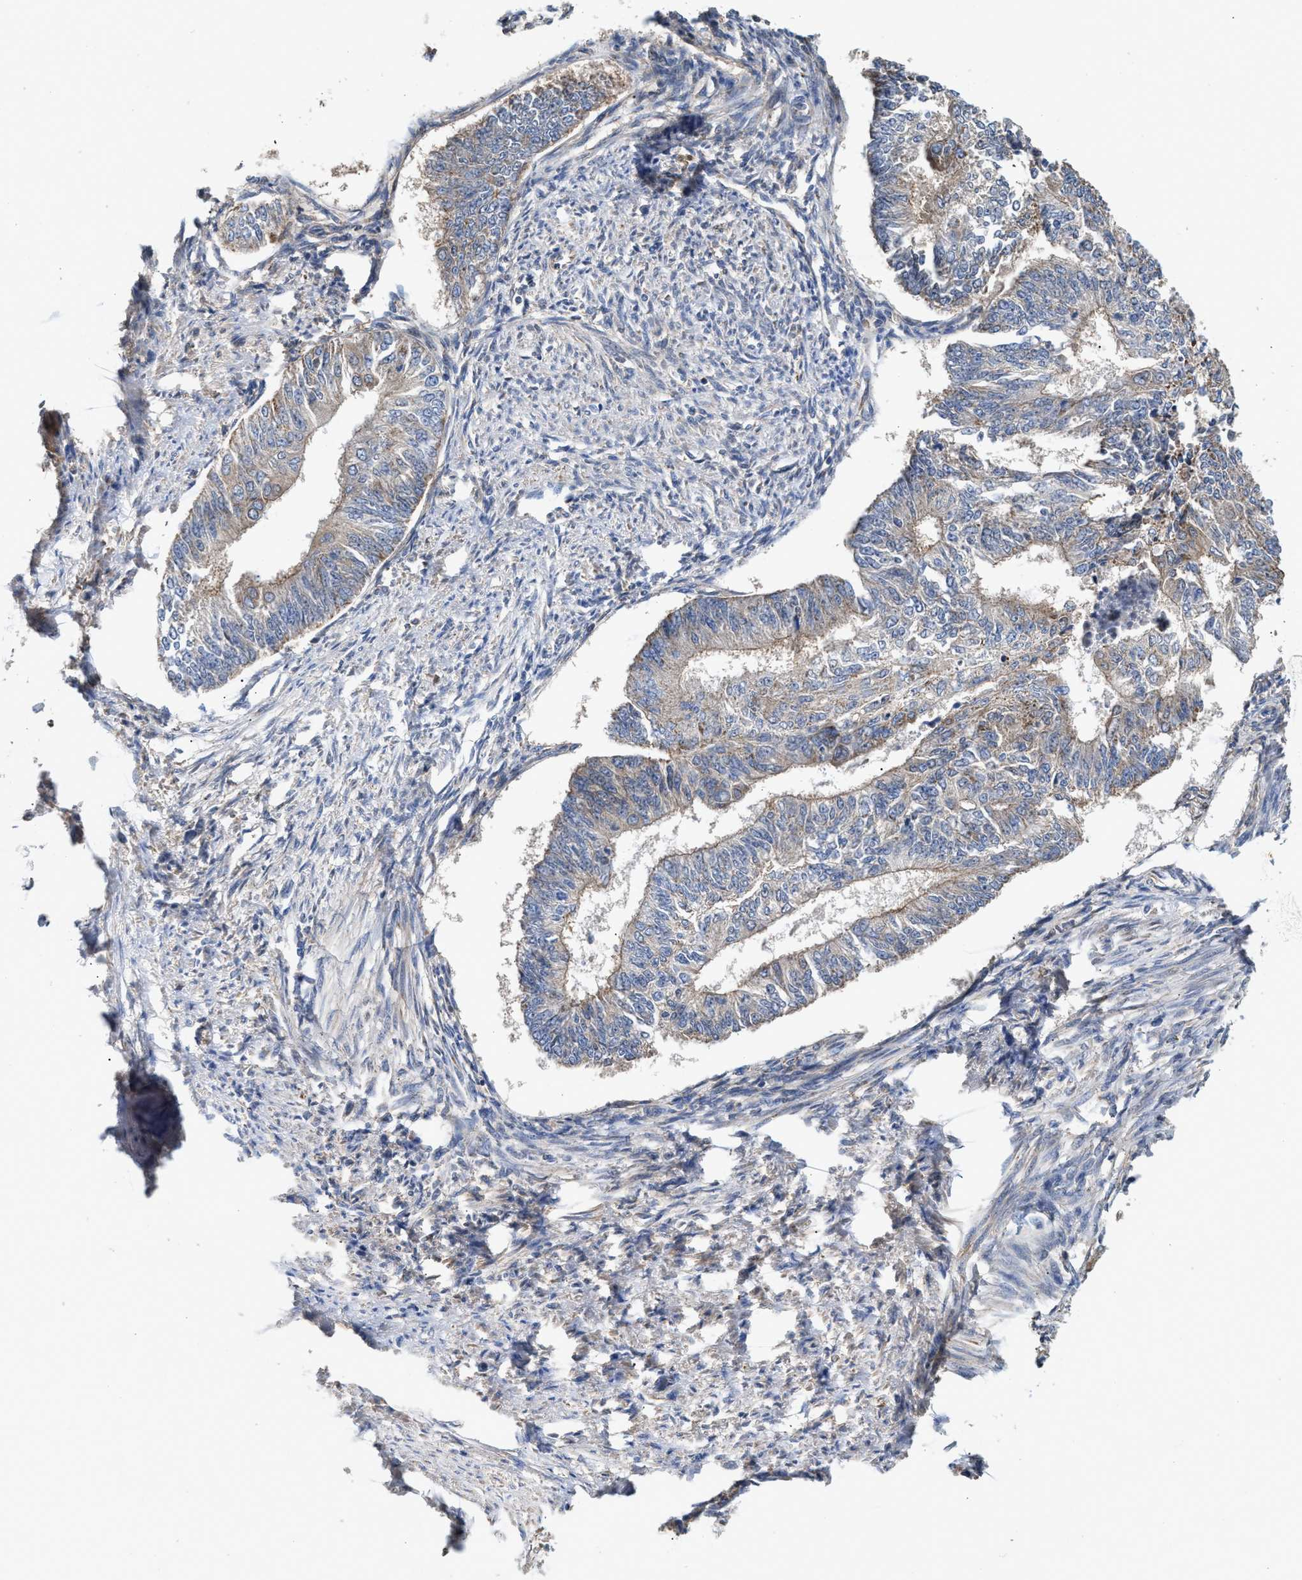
{"staining": {"intensity": "weak", "quantity": "25%-75%", "location": "cytoplasmic/membranous"}, "tissue": "endometrial cancer", "cell_type": "Tumor cells", "image_type": "cancer", "snomed": [{"axis": "morphology", "description": "Adenocarcinoma, NOS"}, {"axis": "topography", "description": "Endometrium"}], "caption": "Immunohistochemical staining of human endometrial cancer (adenocarcinoma) shows low levels of weak cytoplasmic/membranous expression in approximately 25%-75% of tumor cells. (Stains: DAB in brown, nuclei in blue, Microscopy: brightfield microscopy at high magnification).", "gene": "MECR", "patient": {"sex": "female", "age": 32}}